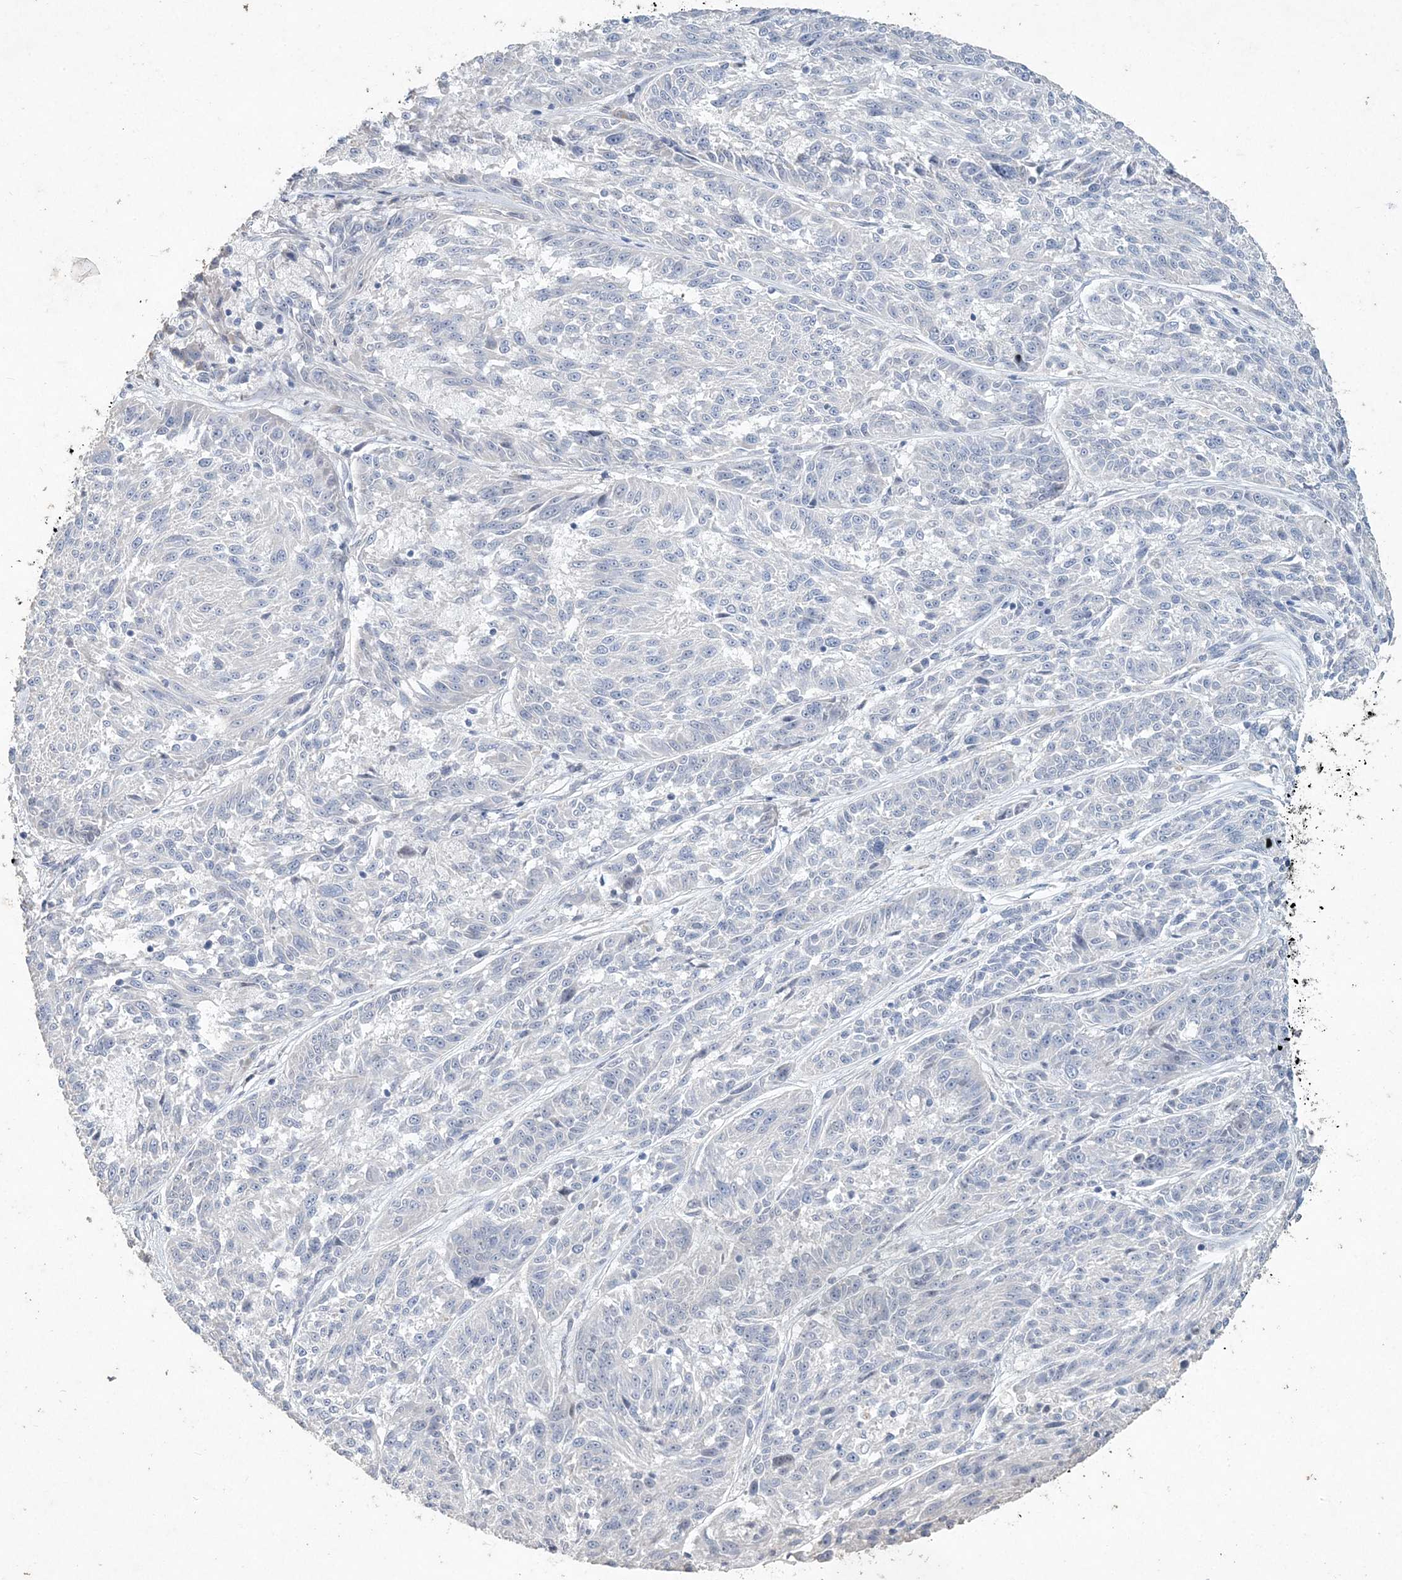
{"staining": {"intensity": "negative", "quantity": "none", "location": "none"}, "tissue": "melanoma", "cell_type": "Tumor cells", "image_type": "cancer", "snomed": [{"axis": "morphology", "description": "Malignant melanoma, NOS"}, {"axis": "topography", "description": "Skin"}], "caption": "This is a histopathology image of IHC staining of malignant melanoma, which shows no positivity in tumor cells.", "gene": "DNAH5", "patient": {"sex": "male", "age": 53}}